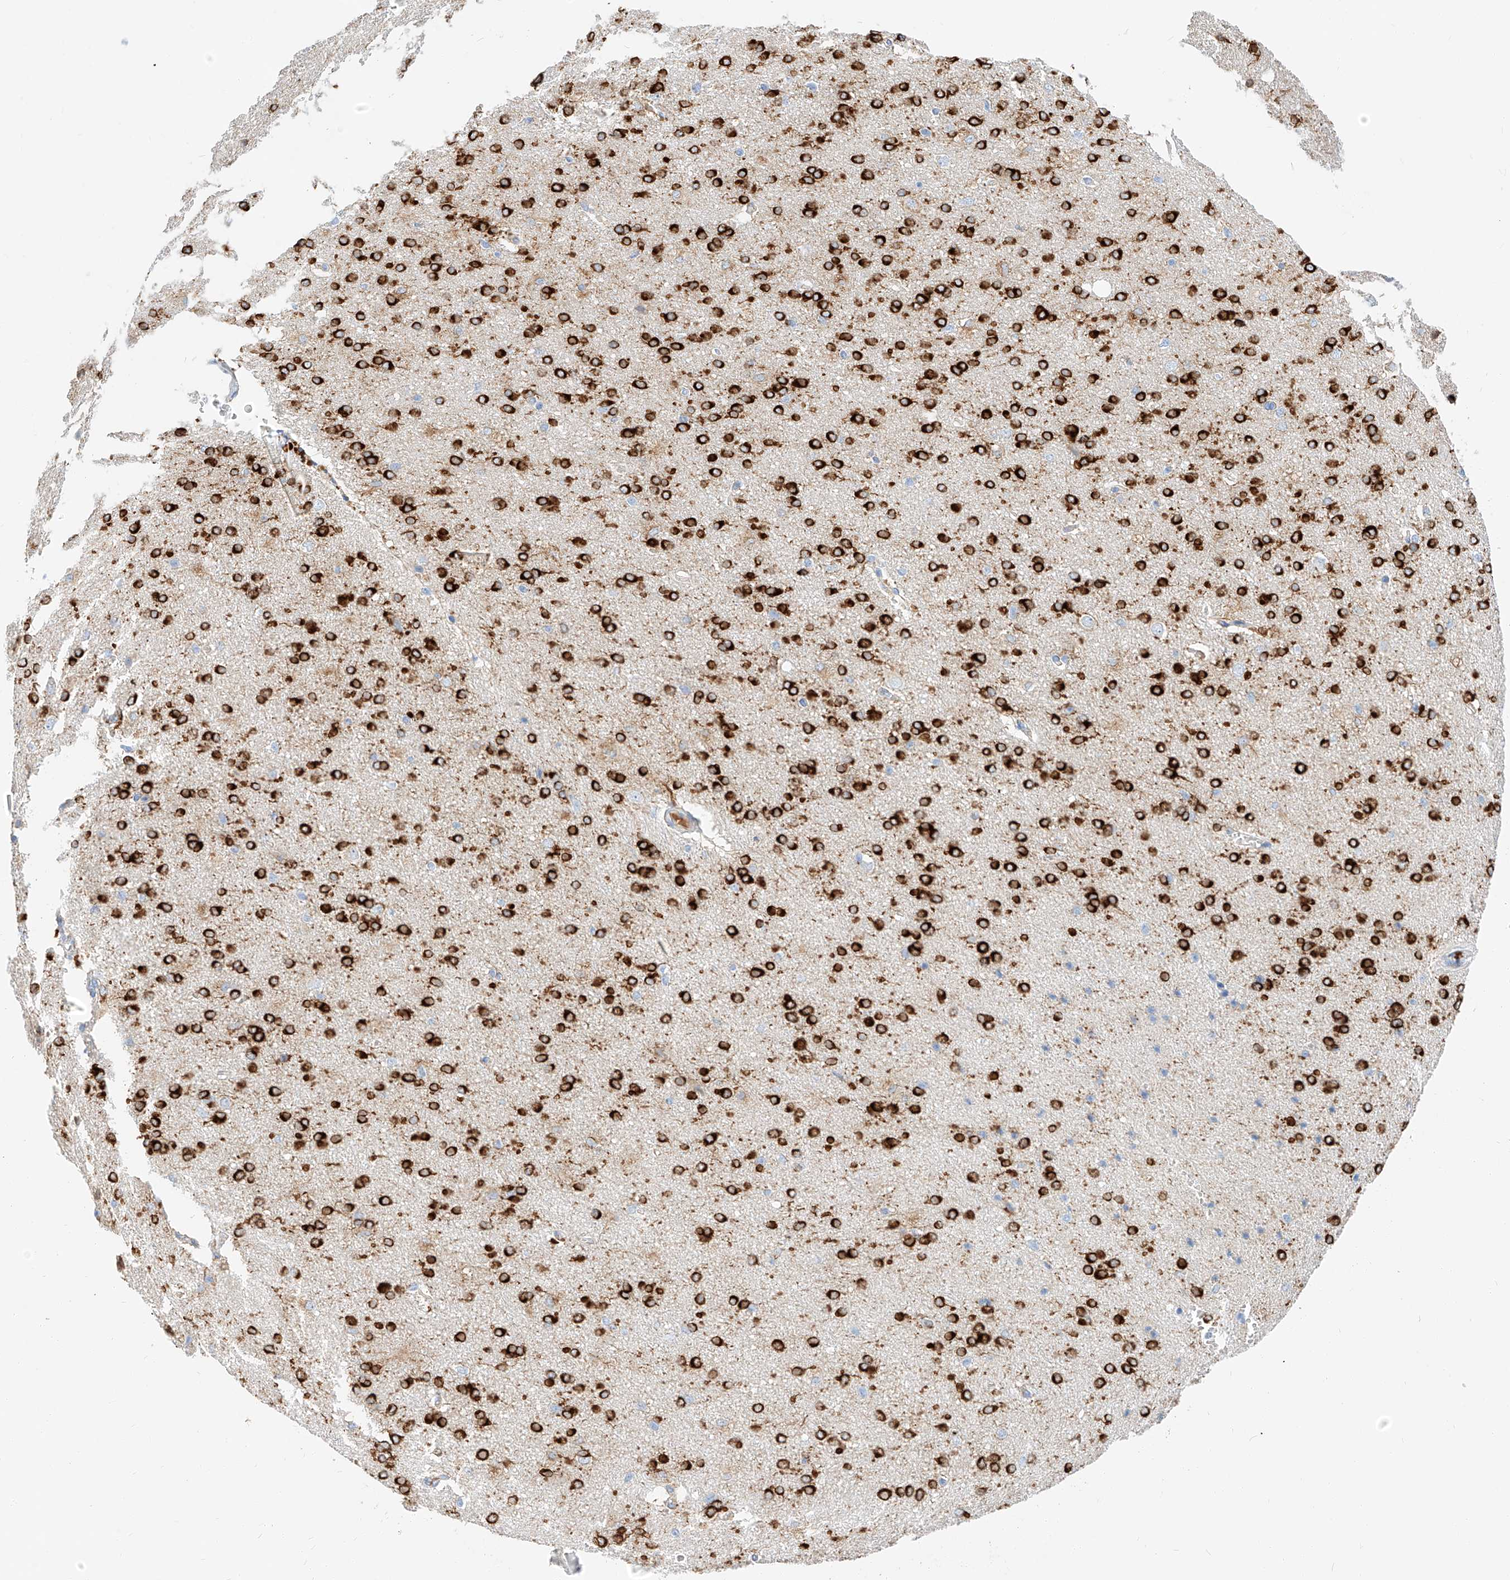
{"staining": {"intensity": "negative", "quantity": "none", "location": "none"}, "tissue": "cerebral cortex", "cell_type": "Endothelial cells", "image_type": "normal", "snomed": [{"axis": "morphology", "description": "Normal tissue, NOS"}, {"axis": "topography", "description": "Cerebral cortex"}], "caption": "High power microscopy image of an IHC photomicrograph of unremarkable cerebral cortex, revealing no significant staining in endothelial cells. The staining is performed using DAB brown chromogen with nuclei counter-stained in using hematoxylin.", "gene": "MAP7", "patient": {"sex": "male", "age": 62}}